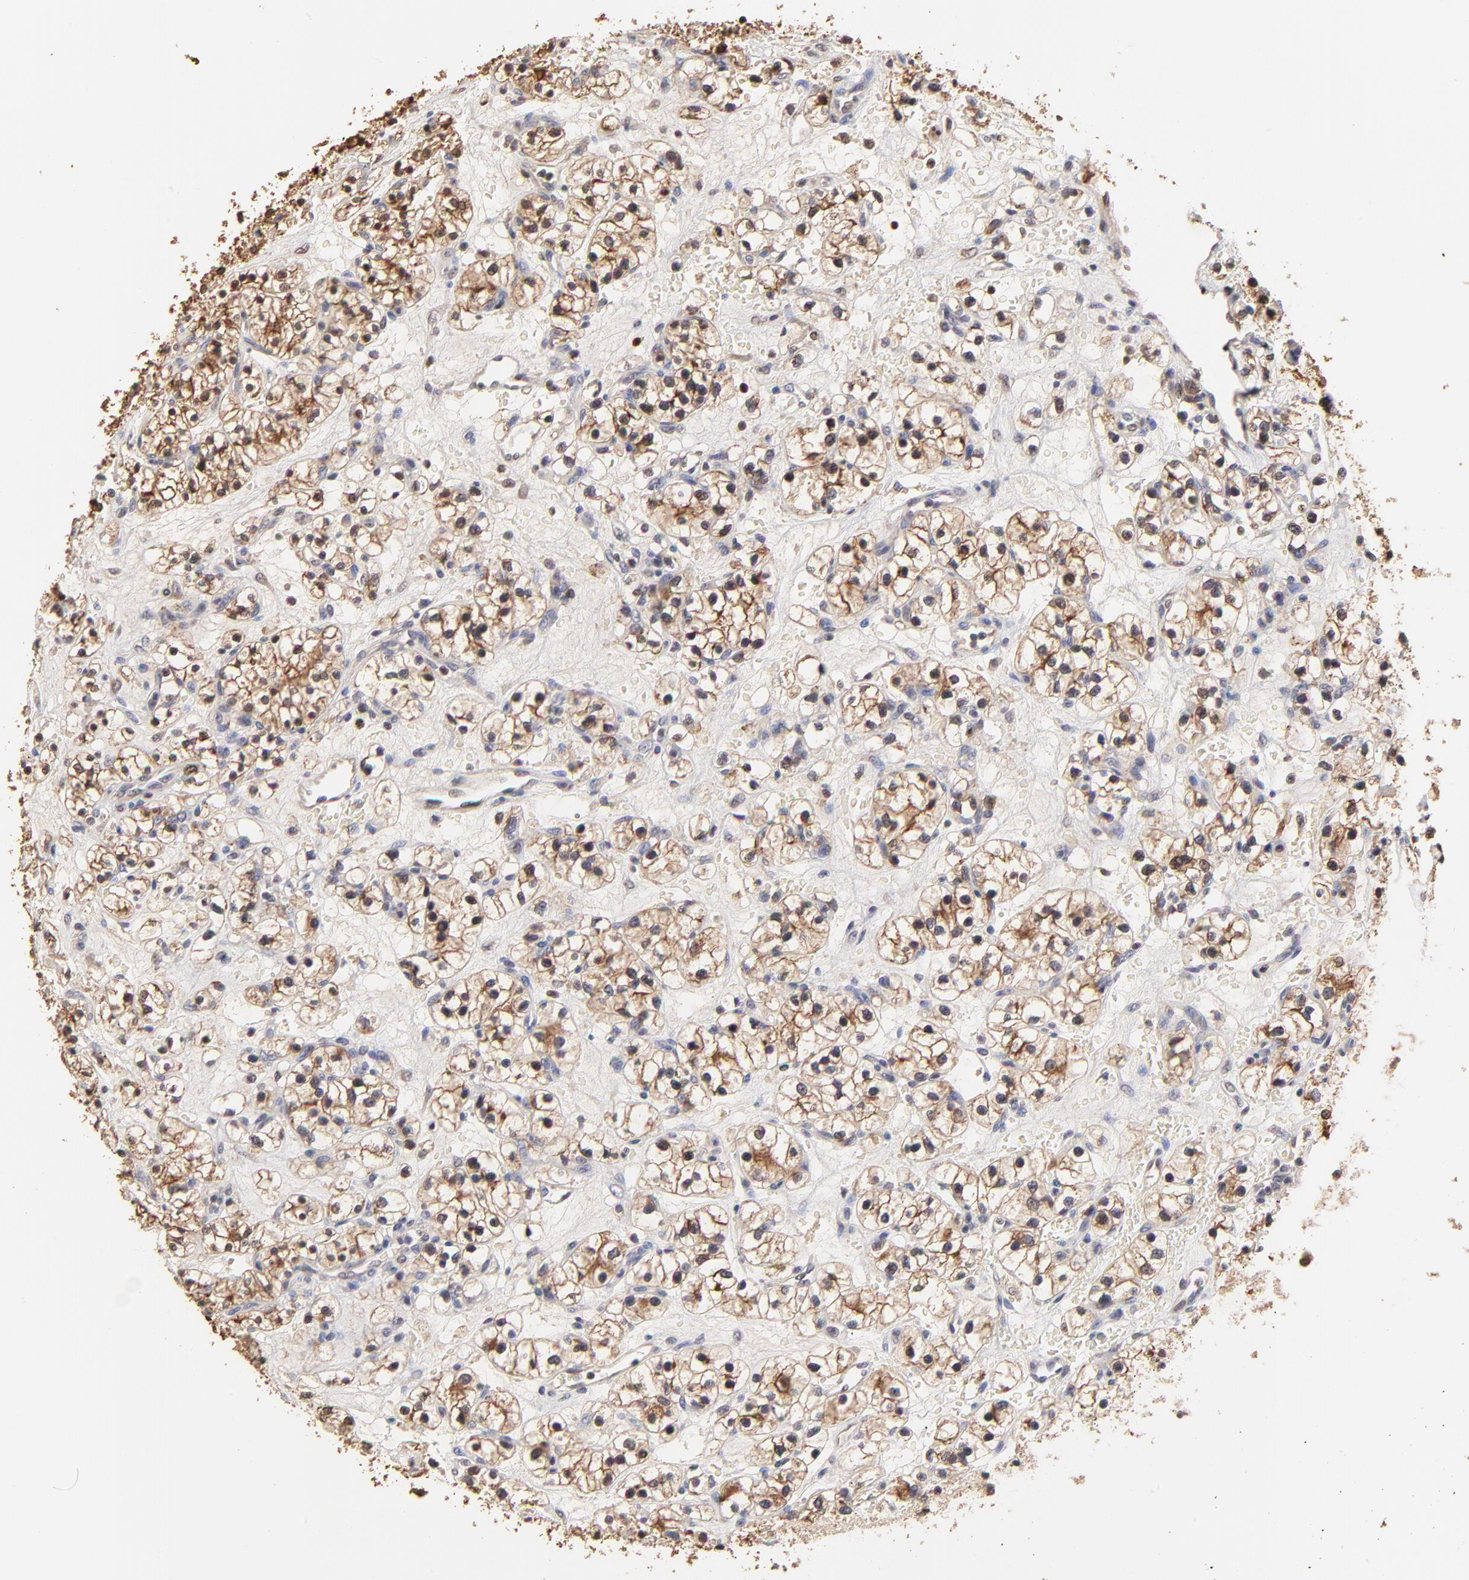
{"staining": {"intensity": "moderate", "quantity": "25%-75%", "location": "cytoplasmic/membranous"}, "tissue": "renal cancer", "cell_type": "Tumor cells", "image_type": "cancer", "snomed": [{"axis": "morphology", "description": "Adenocarcinoma, NOS"}, {"axis": "topography", "description": "Kidney"}], "caption": "The image exhibits a brown stain indicating the presence of a protein in the cytoplasmic/membranous of tumor cells in renal cancer (adenocarcinoma). Immunohistochemistry stains the protein in brown and the nuclei are stained blue.", "gene": "BIRC5", "patient": {"sex": "female", "age": 60}}